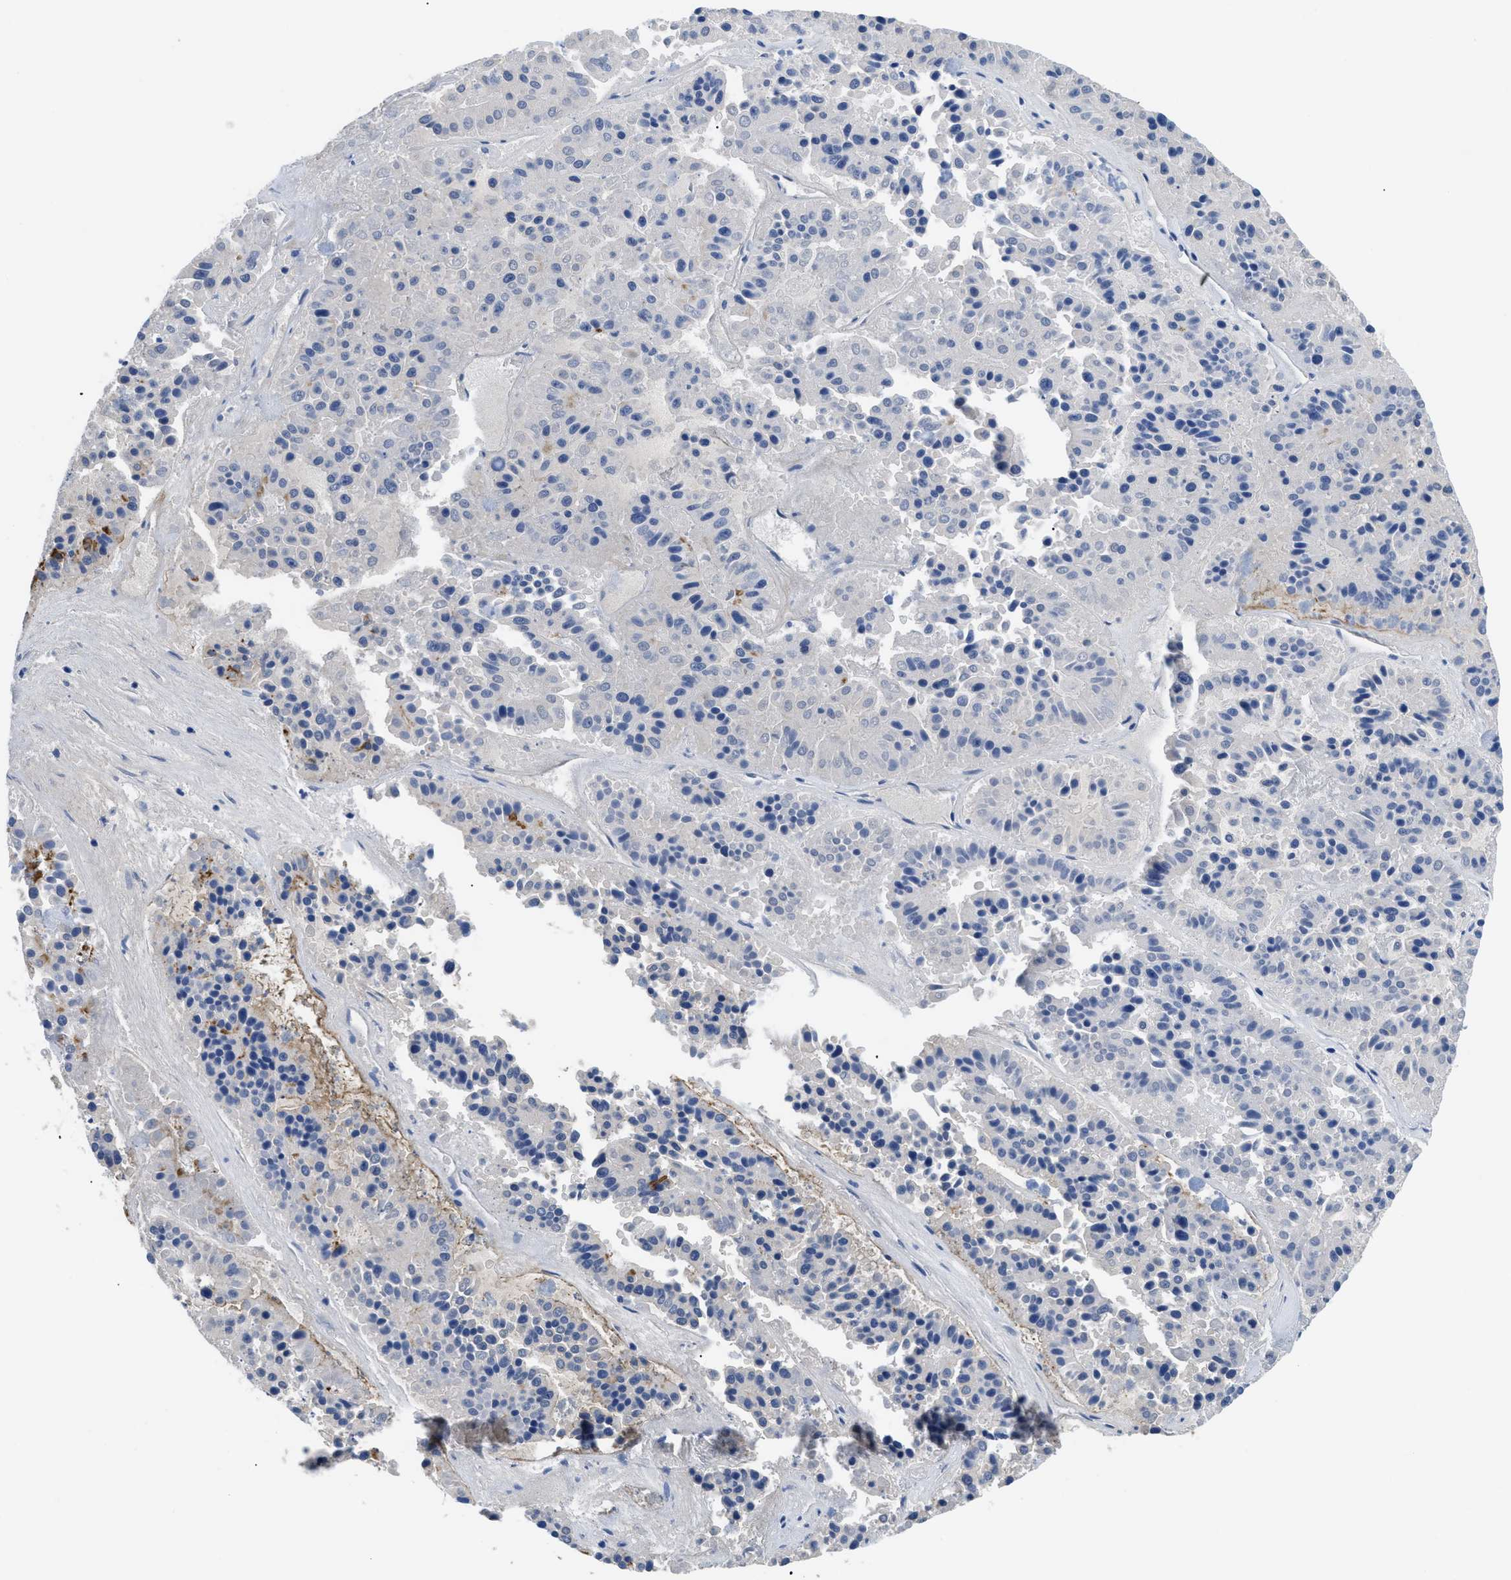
{"staining": {"intensity": "negative", "quantity": "none", "location": "none"}, "tissue": "pancreatic cancer", "cell_type": "Tumor cells", "image_type": "cancer", "snomed": [{"axis": "morphology", "description": "Adenocarcinoma, NOS"}, {"axis": "topography", "description": "Pancreas"}], "caption": "A histopathology image of human pancreatic cancer (adenocarcinoma) is negative for staining in tumor cells.", "gene": "TMEM68", "patient": {"sex": "male", "age": 50}}